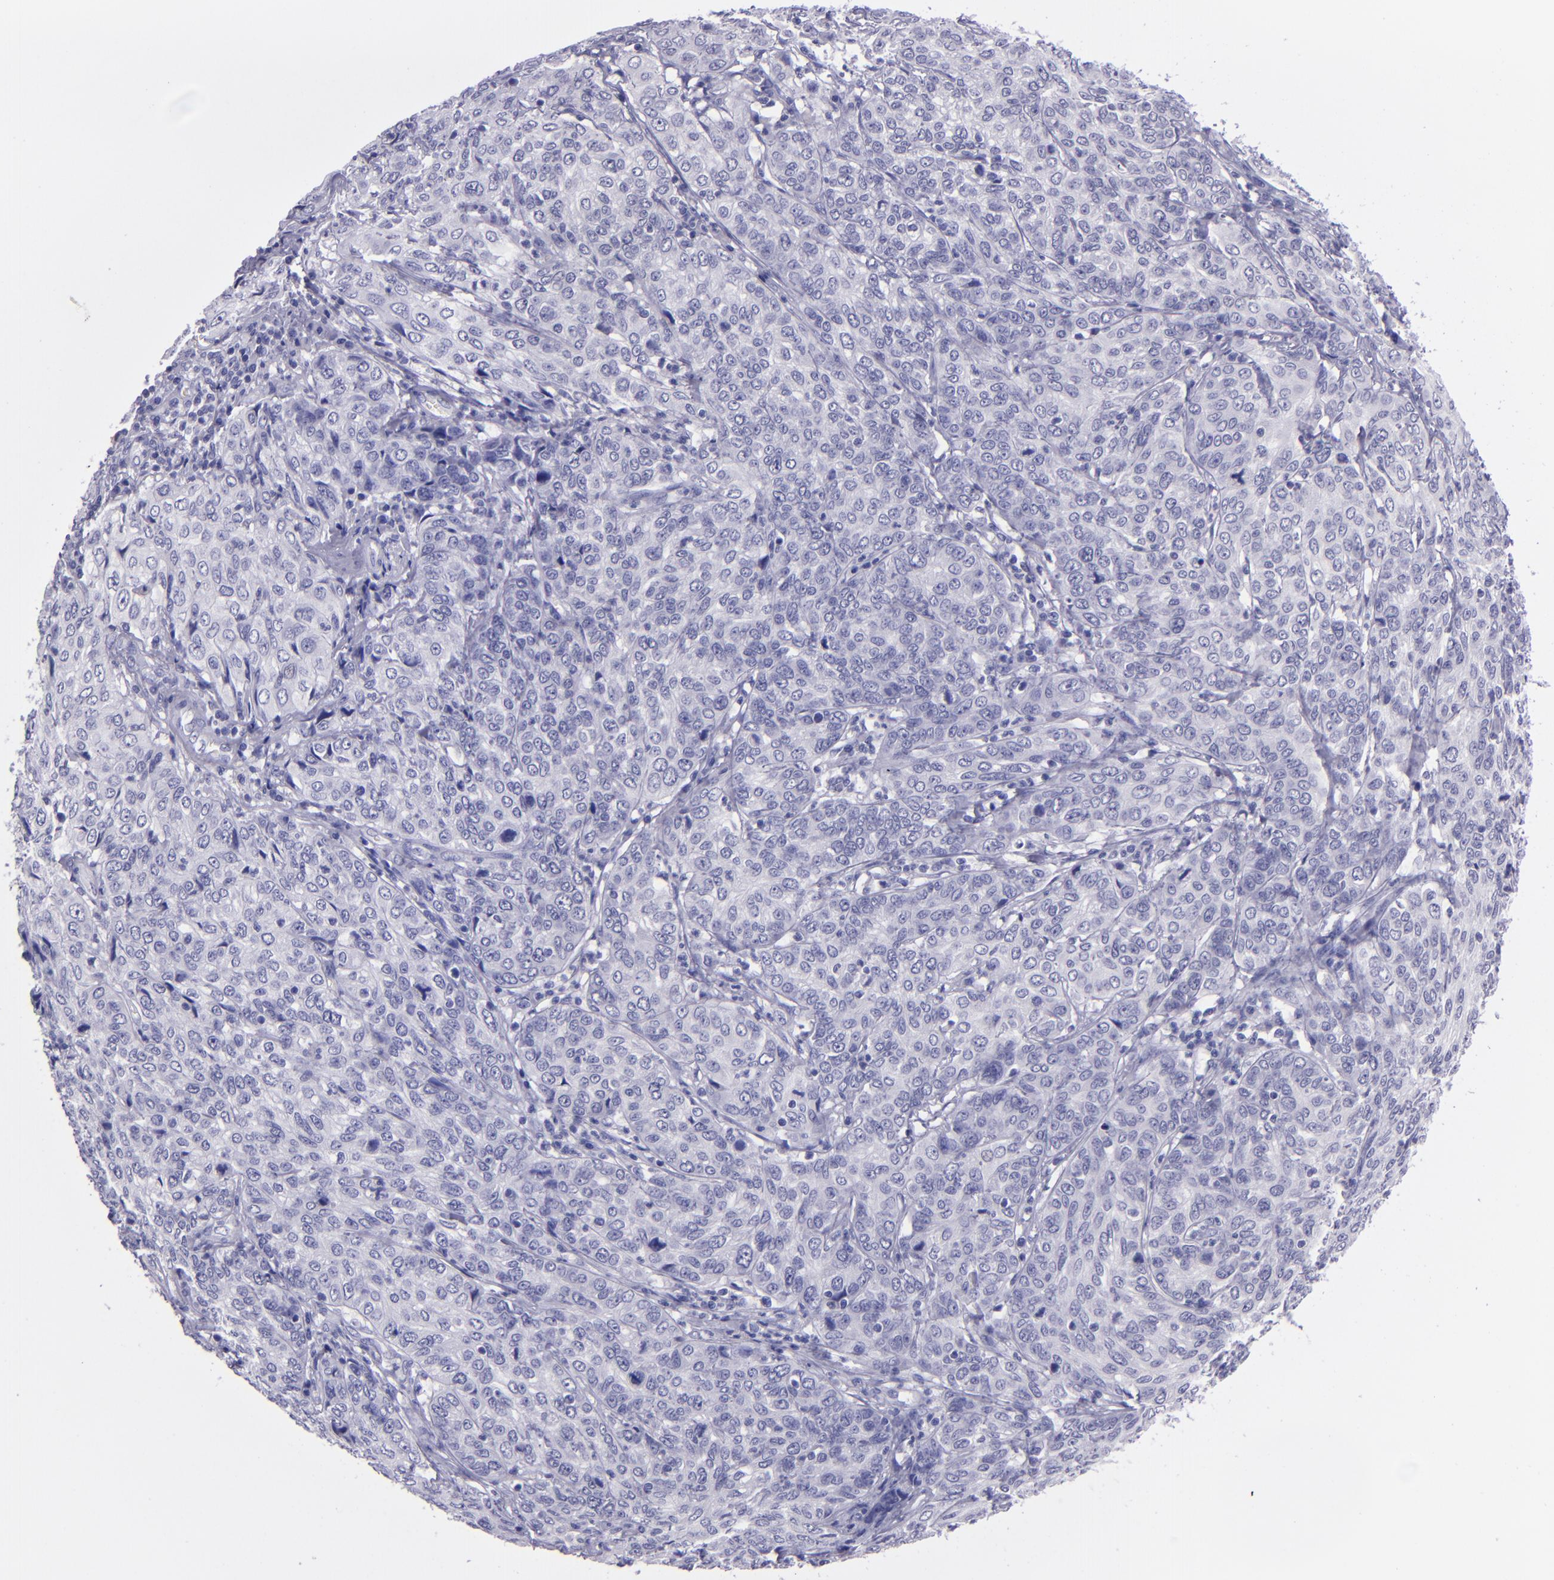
{"staining": {"intensity": "negative", "quantity": "none", "location": "none"}, "tissue": "cervical cancer", "cell_type": "Tumor cells", "image_type": "cancer", "snomed": [{"axis": "morphology", "description": "Squamous cell carcinoma, NOS"}, {"axis": "topography", "description": "Cervix"}], "caption": "Immunohistochemistry of cervical squamous cell carcinoma demonstrates no staining in tumor cells.", "gene": "TNNT3", "patient": {"sex": "female", "age": 38}}